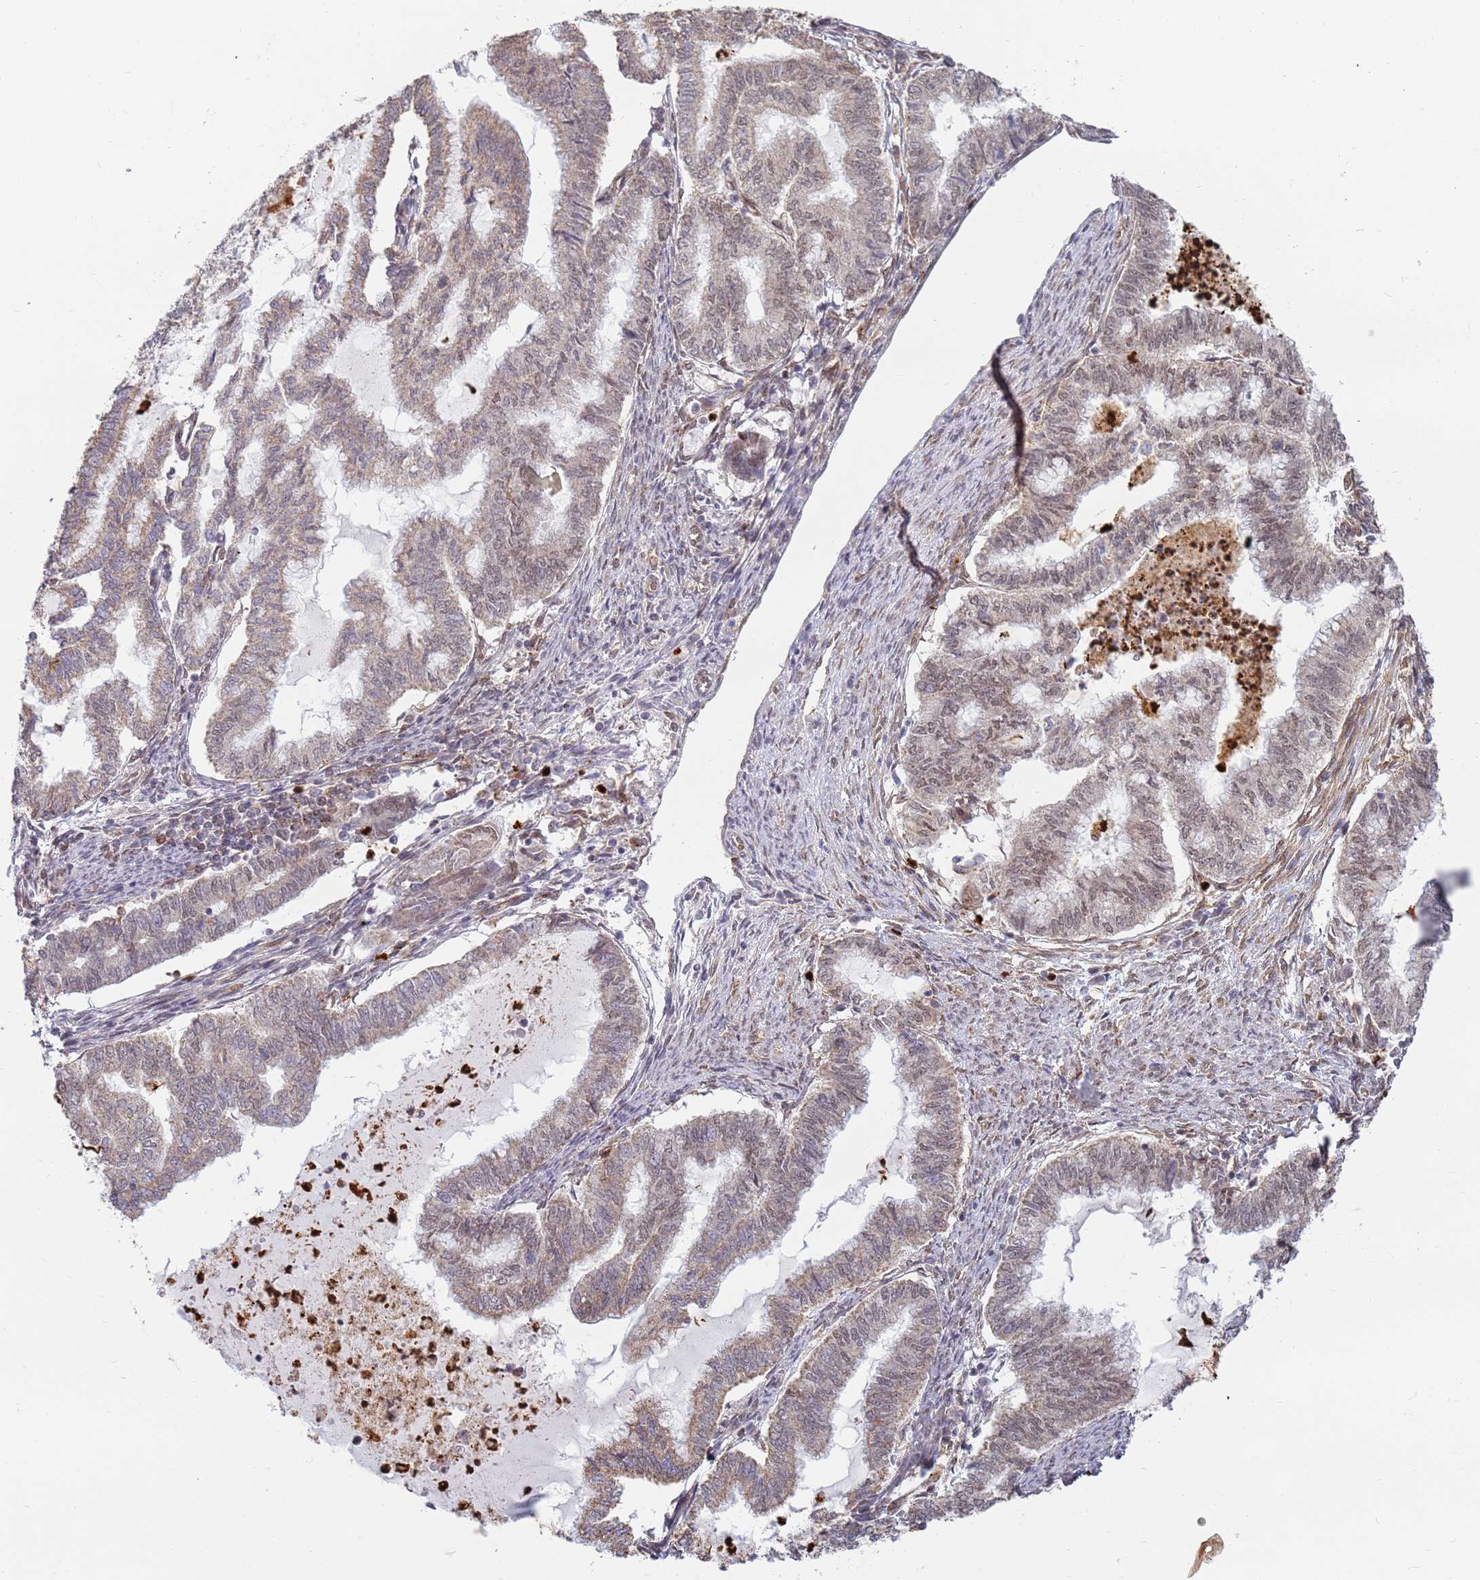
{"staining": {"intensity": "weak", "quantity": ">75%", "location": "cytoplasmic/membranous,nuclear"}, "tissue": "endometrial cancer", "cell_type": "Tumor cells", "image_type": "cancer", "snomed": [{"axis": "morphology", "description": "Adenocarcinoma, NOS"}, {"axis": "topography", "description": "Endometrium"}], "caption": "The image shows staining of endometrial cancer (adenocarcinoma), revealing weak cytoplasmic/membranous and nuclear protein expression (brown color) within tumor cells. (DAB (3,3'-diaminobenzidine) IHC, brown staining for protein, blue staining for nuclei).", "gene": "CEP170", "patient": {"sex": "female", "age": 79}}